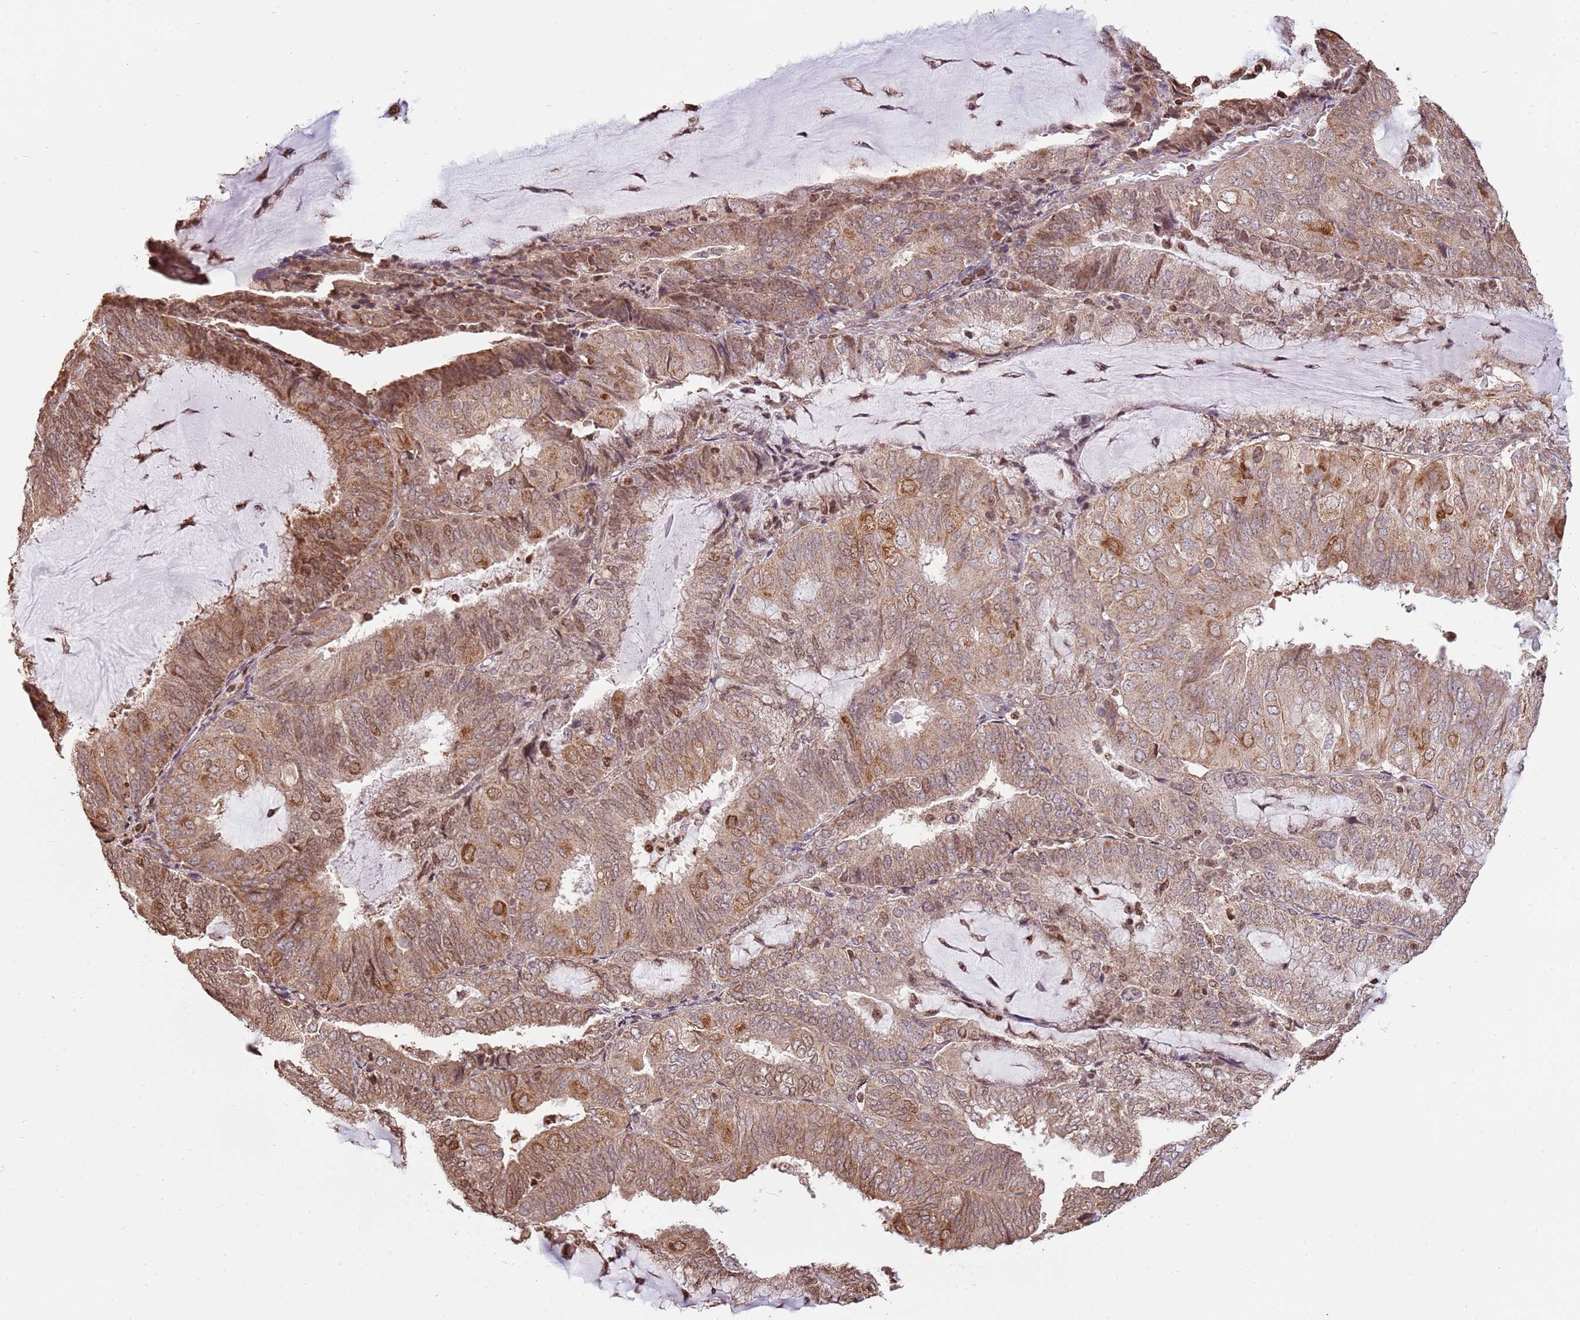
{"staining": {"intensity": "moderate", "quantity": ">75%", "location": "cytoplasmic/membranous,nuclear"}, "tissue": "endometrial cancer", "cell_type": "Tumor cells", "image_type": "cancer", "snomed": [{"axis": "morphology", "description": "Adenocarcinoma, NOS"}, {"axis": "topography", "description": "Endometrium"}], "caption": "Immunohistochemical staining of endometrial adenocarcinoma reveals moderate cytoplasmic/membranous and nuclear protein expression in about >75% of tumor cells.", "gene": "SCAF1", "patient": {"sex": "female", "age": 81}}